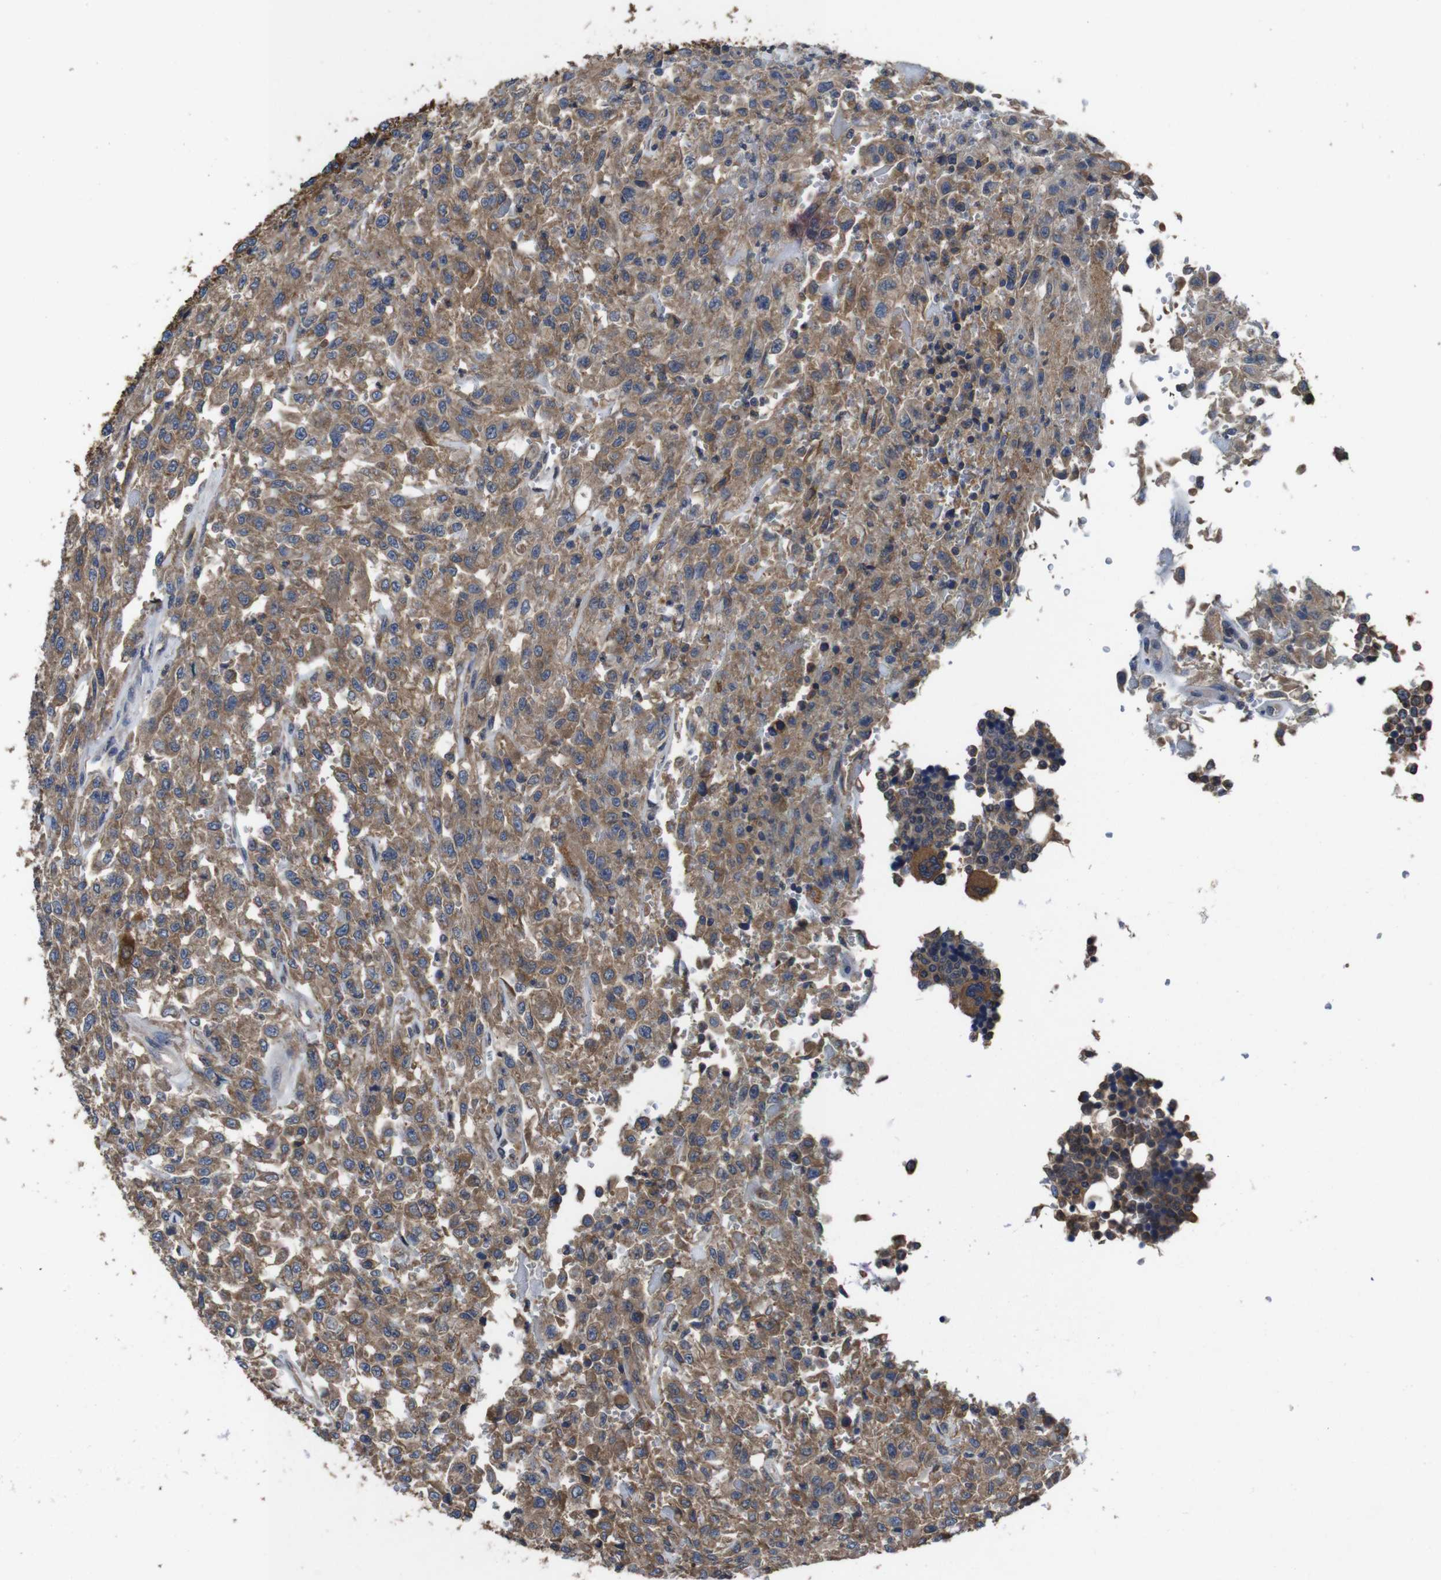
{"staining": {"intensity": "moderate", "quantity": ">75%", "location": "cytoplasmic/membranous"}, "tissue": "urothelial cancer", "cell_type": "Tumor cells", "image_type": "cancer", "snomed": [{"axis": "morphology", "description": "Urothelial carcinoma, High grade"}, {"axis": "topography", "description": "Urinary bladder"}], "caption": "Human urothelial cancer stained with a brown dye reveals moderate cytoplasmic/membranous positive positivity in about >75% of tumor cells.", "gene": "GLIPR1", "patient": {"sex": "male", "age": 46}}